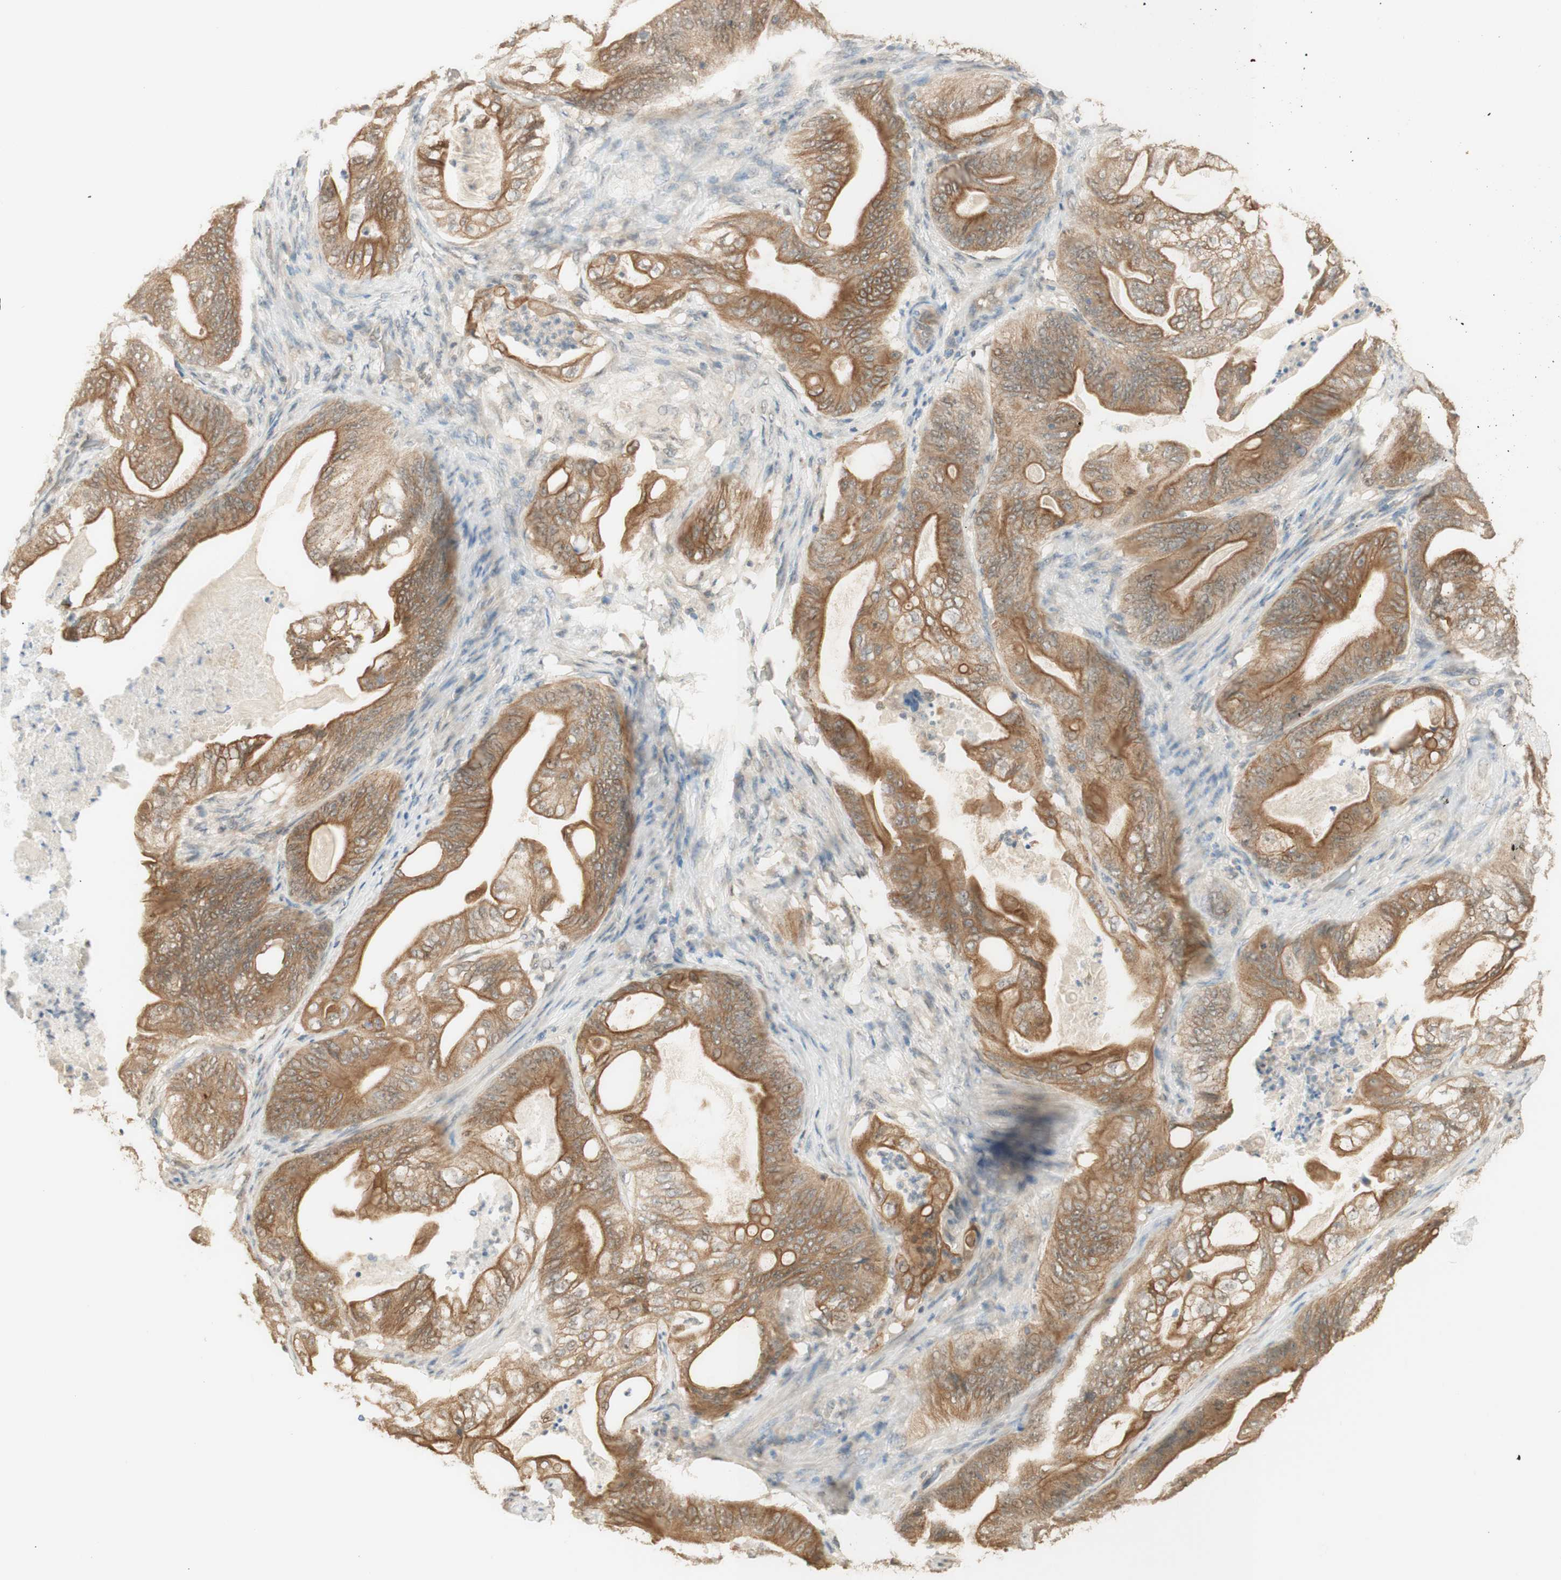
{"staining": {"intensity": "moderate", "quantity": ">75%", "location": "cytoplasmic/membranous"}, "tissue": "stomach cancer", "cell_type": "Tumor cells", "image_type": "cancer", "snomed": [{"axis": "morphology", "description": "Adenocarcinoma, NOS"}, {"axis": "topography", "description": "Stomach"}], "caption": "Tumor cells exhibit moderate cytoplasmic/membranous expression in about >75% of cells in stomach cancer.", "gene": "SPINT2", "patient": {"sex": "female", "age": 73}}